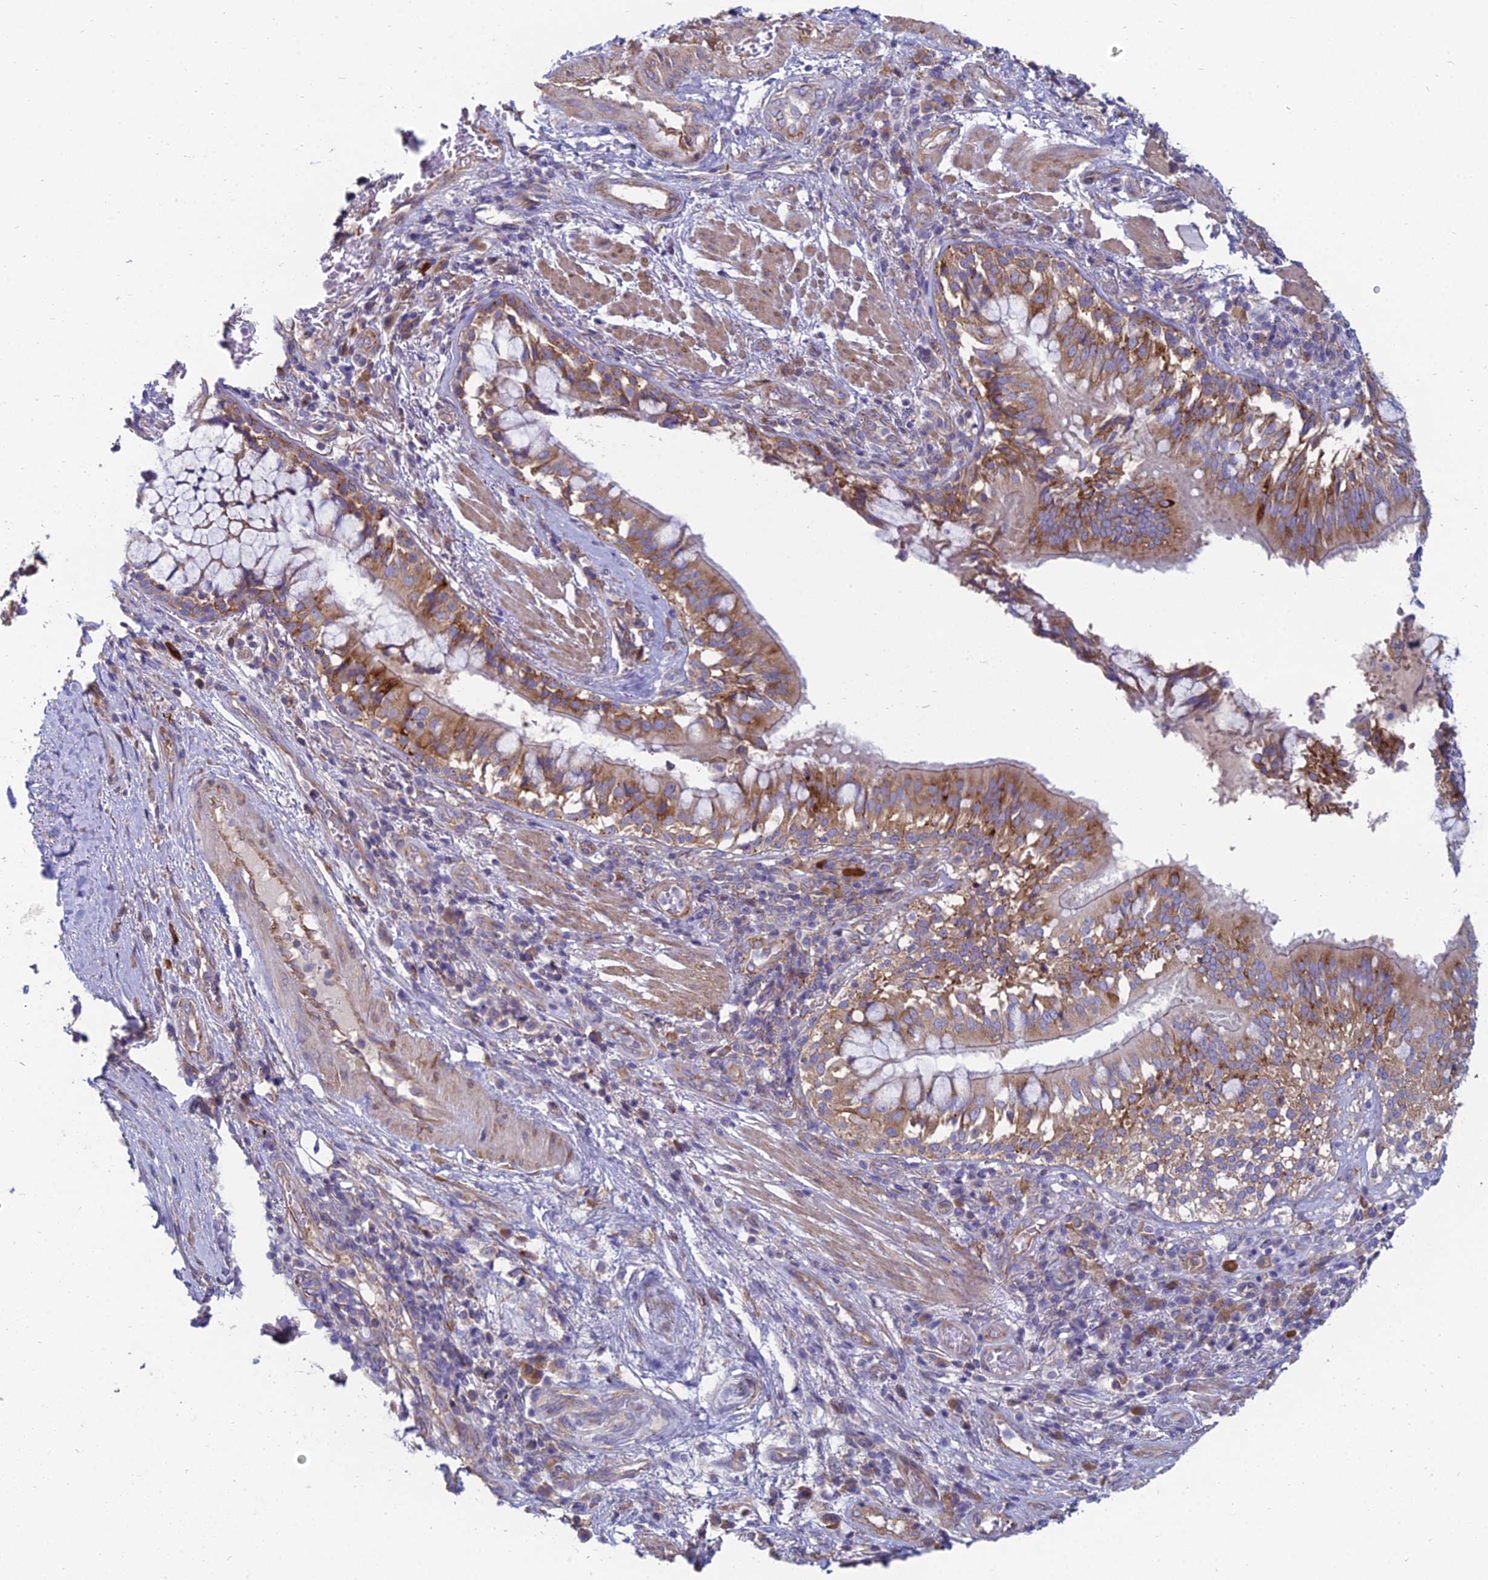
{"staining": {"intensity": "negative", "quantity": "none", "location": "none"}, "tissue": "adipose tissue", "cell_type": "Adipocytes", "image_type": "normal", "snomed": [{"axis": "morphology", "description": "Normal tissue, NOS"}, {"axis": "morphology", "description": "Squamous cell carcinoma, NOS"}, {"axis": "topography", "description": "Bronchus"}, {"axis": "topography", "description": "Lung"}], "caption": "Benign adipose tissue was stained to show a protein in brown. There is no significant positivity in adipocytes. (DAB (3,3'-diaminobenzidine) immunohistochemistry (IHC) visualized using brightfield microscopy, high magnification).", "gene": "TXLNA", "patient": {"sex": "male", "age": 64}}